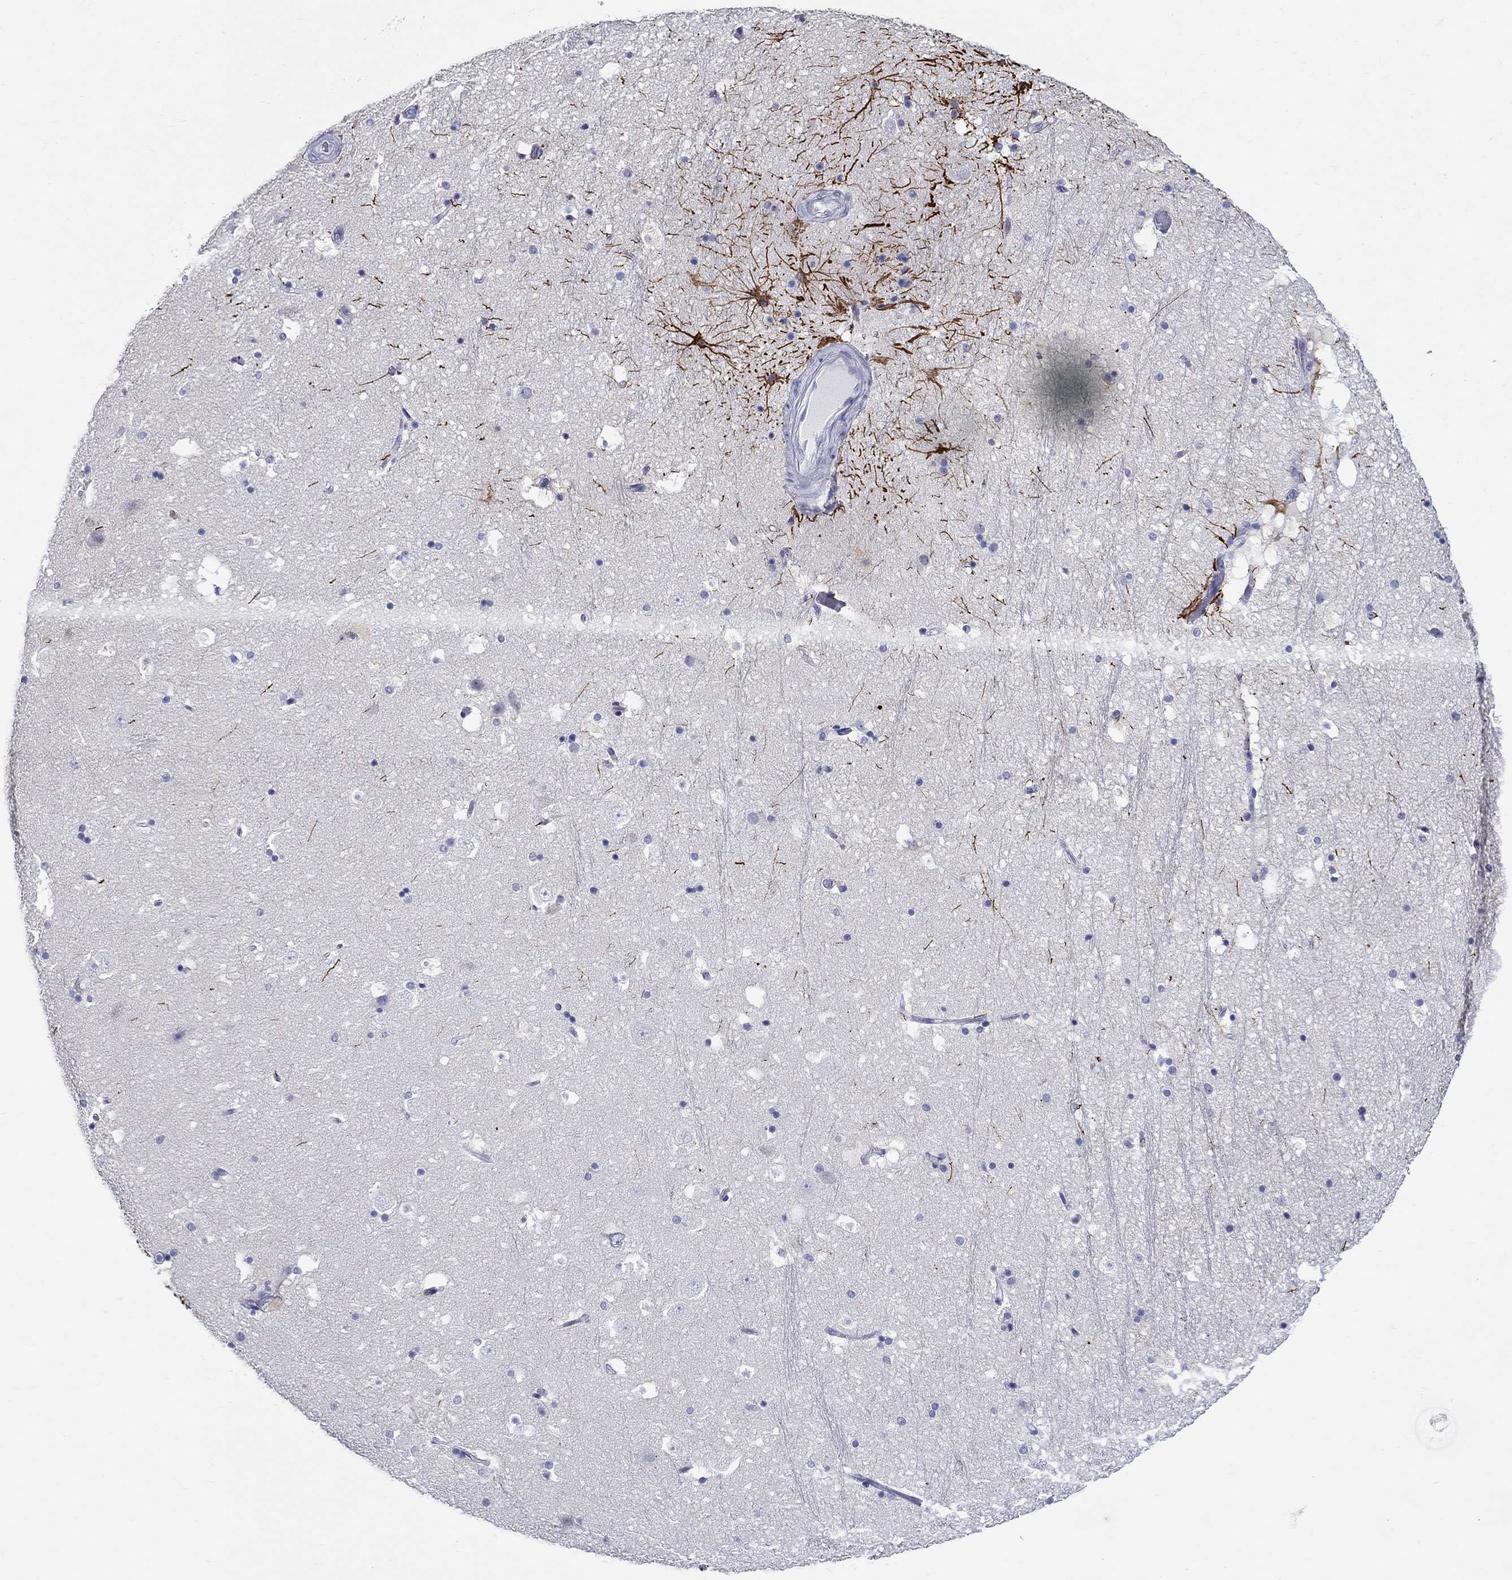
{"staining": {"intensity": "strong", "quantity": "<25%", "location": "cytoplasmic/membranous"}, "tissue": "hippocampus", "cell_type": "Glial cells", "image_type": "normal", "snomed": [{"axis": "morphology", "description": "Normal tissue, NOS"}, {"axis": "topography", "description": "Hippocampus"}], "caption": "The histopathology image reveals immunohistochemical staining of benign hippocampus. There is strong cytoplasmic/membranous positivity is seen in about <25% of glial cells.", "gene": "CRYGS", "patient": {"sex": "male", "age": 51}}